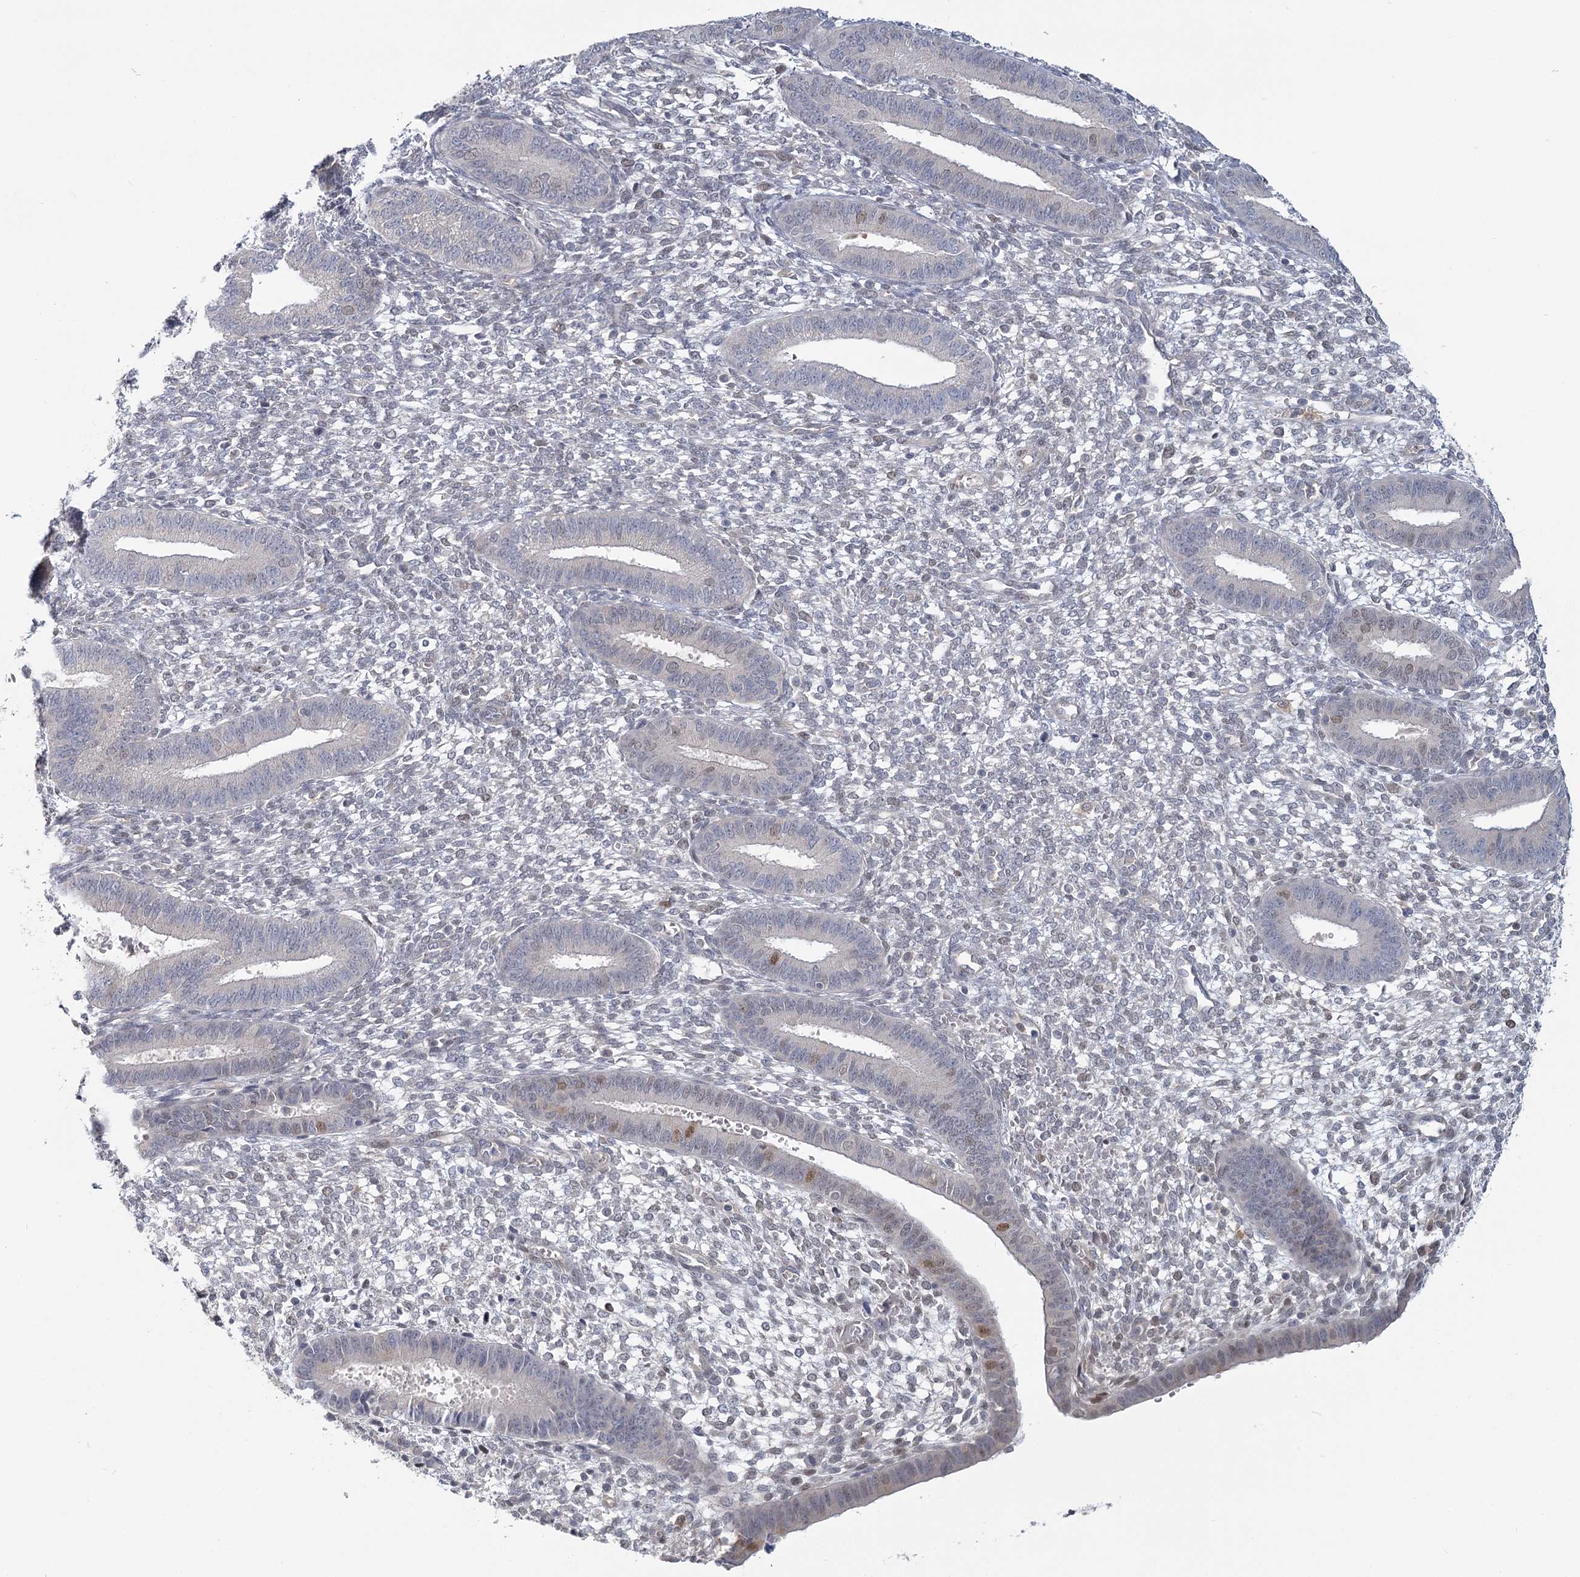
{"staining": {"intensity": "negative", "quantity": "none", "location": "none"}, "tissue": "endometrium", "cell_type": "Cells in endometrial stroma", "image_type": "normal", "snomed": [{"axis": "morphology", "description": "Normal tissue, NOS"}, {"axis": "topography", "description": "Endometrium"}], "caption": "Protein analysis of unremarkable endometrium exhibits no significant positivity in cells in endometrial stroma.", "gene": "USP11", "patient": {"sex": "female", "age": 46}}